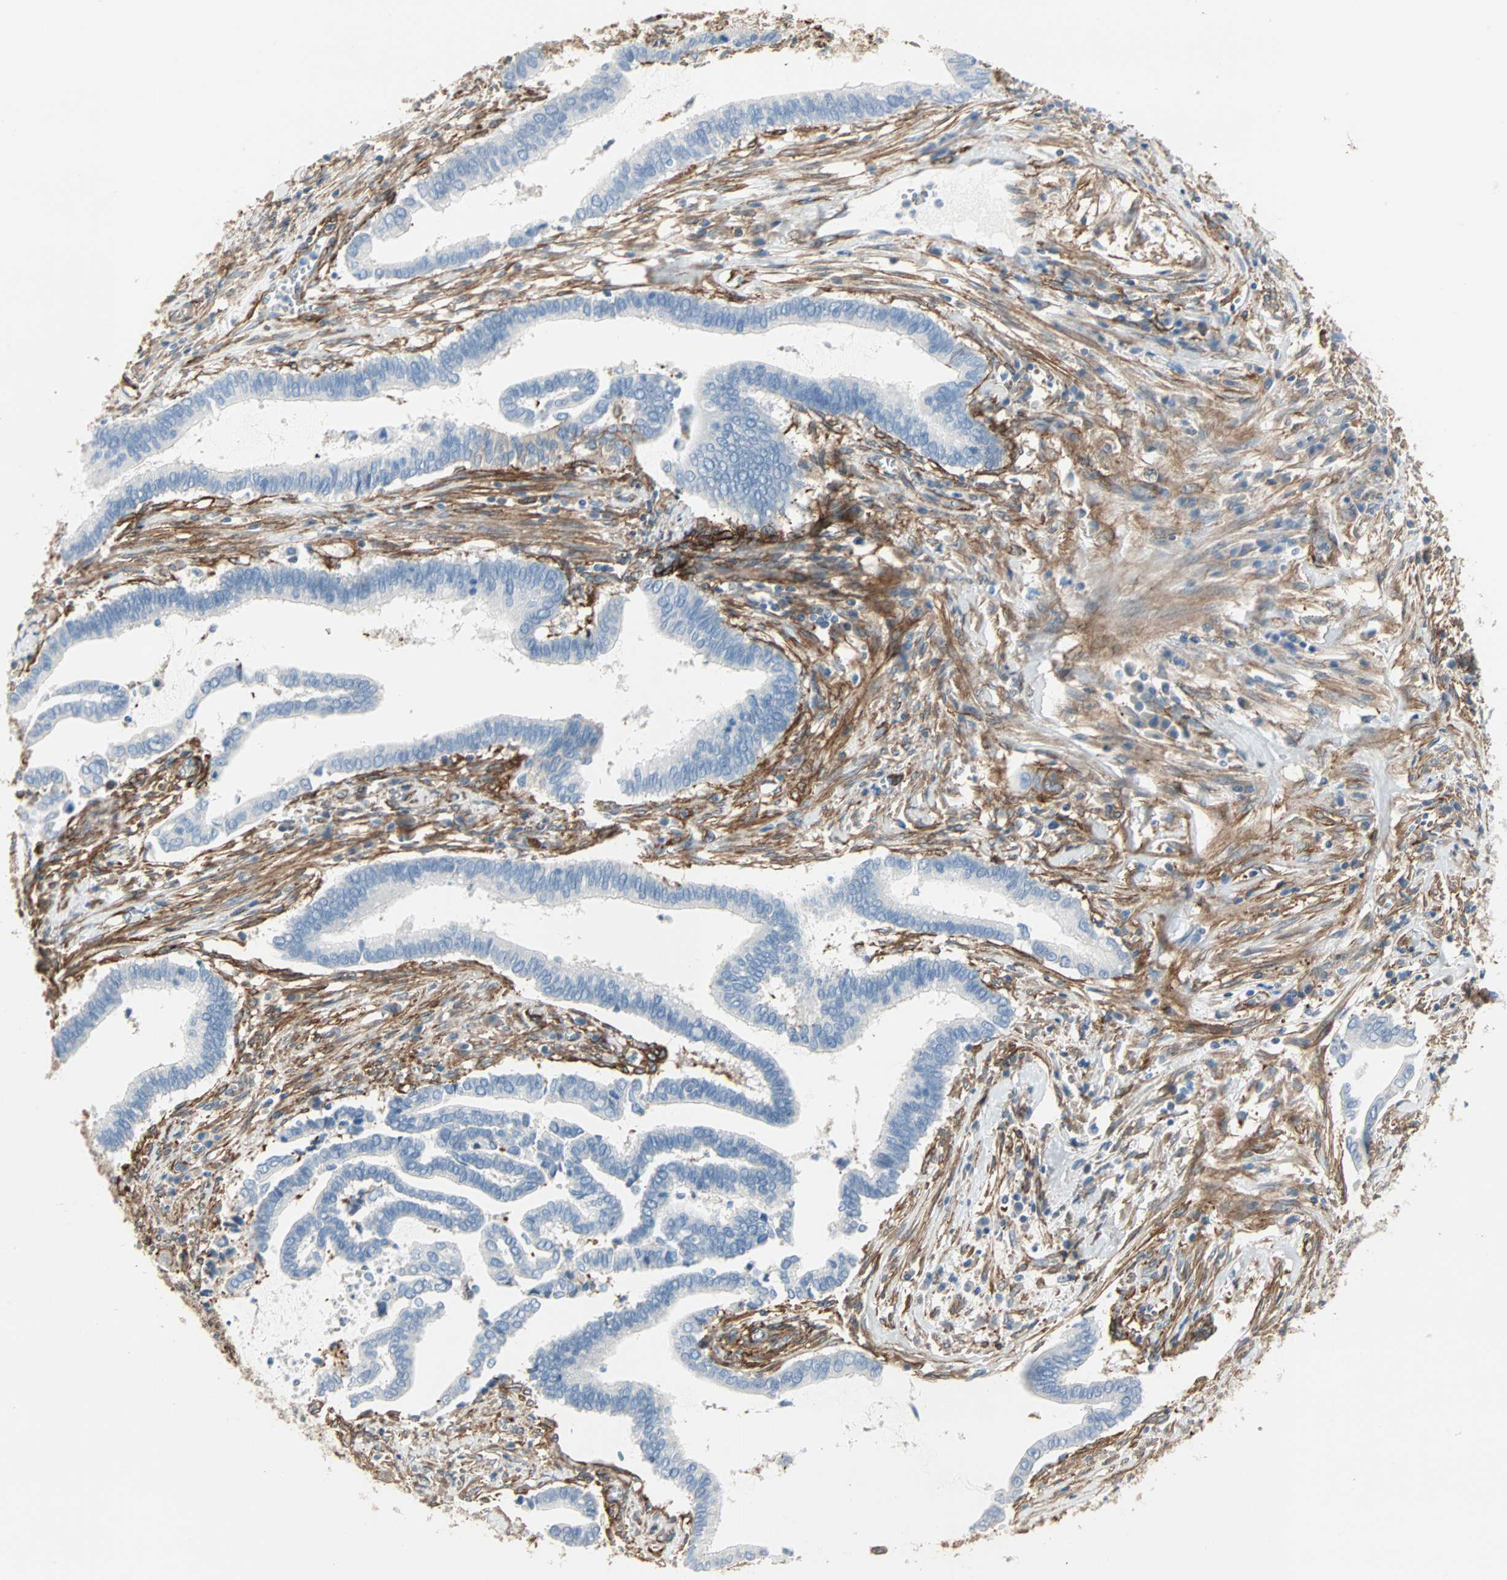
{"staining": {"intensity": "weak", "quantity": "<25%", "location": "cytoplasmic/membranous"}, "tissue": "cervical cancer", "cell_type": "Tumor cells", "image_type": "cancer", "snomed": [{"axis": "morphology", "description": "Adenocarcinoma, NOS"}, {"axis": "topography", "description": "Cervix"}], "caption": "Immunohistochemical staining of cervical cancer (adenocarcinoma) reveals no significant positivity in tumor cells.", "gene": "EPB41L2", "patient": {"sex": "female", "age": 44}}